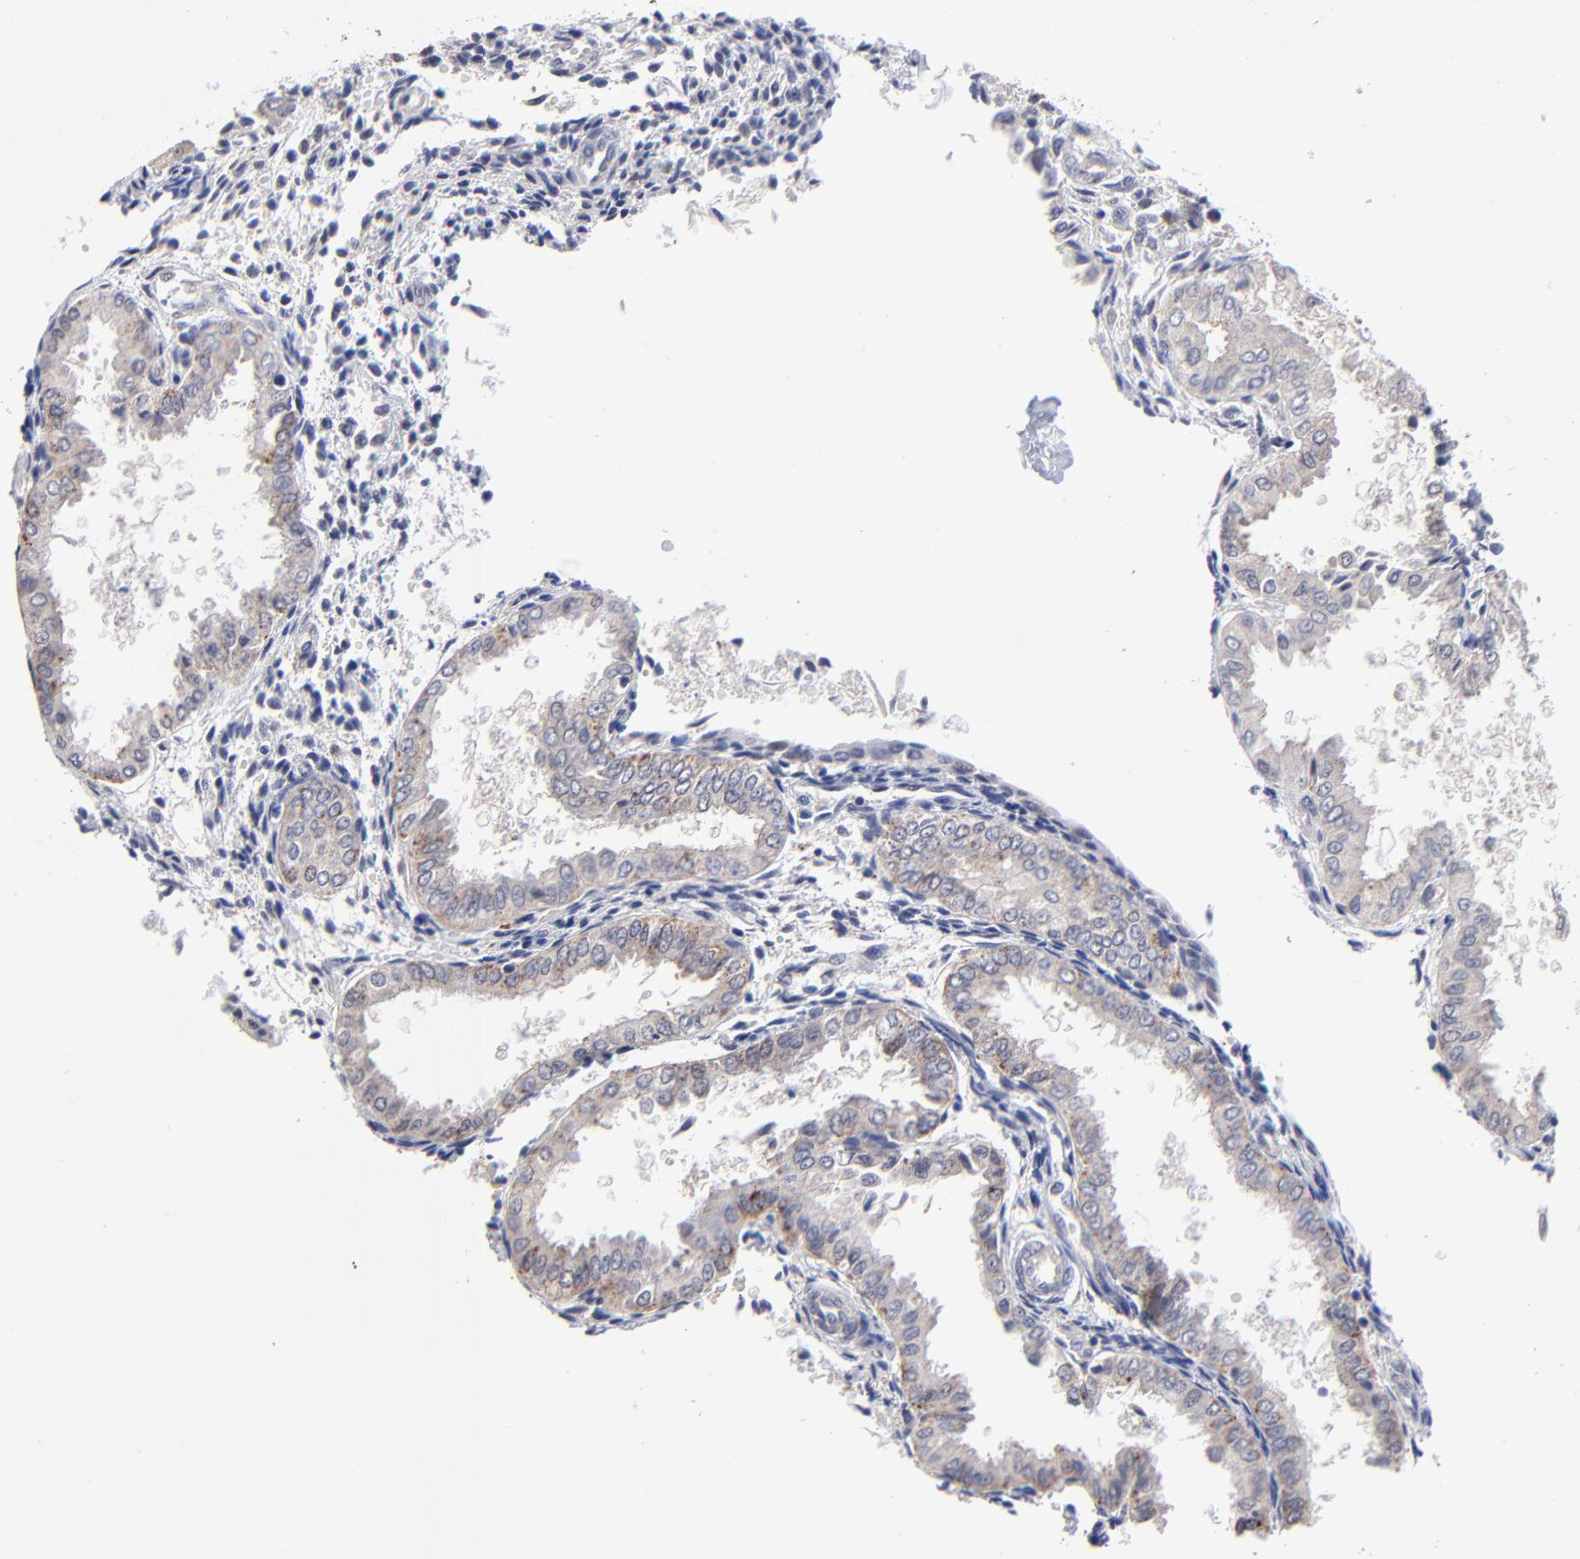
{"staining": {"intensity": "weak", "quantity": "<25%", "location": "cytoplasmic/membranous"}, "tissue": "endometrium", "cell_type": "Cells in endometrial stroma", "image_type": "normal", "snomed": [{"axis": "morphology", "description": "Normal tissue, NOS"}, {"axis": "topography", "description": "Endometrium"}], "caption": "DAB immunohistochemical staining of benign human endometrium displays no significant positivity in cells in endometrial stroma.", "gene": "PDE4B", "patient": {"sex": "female", "age": 33}}